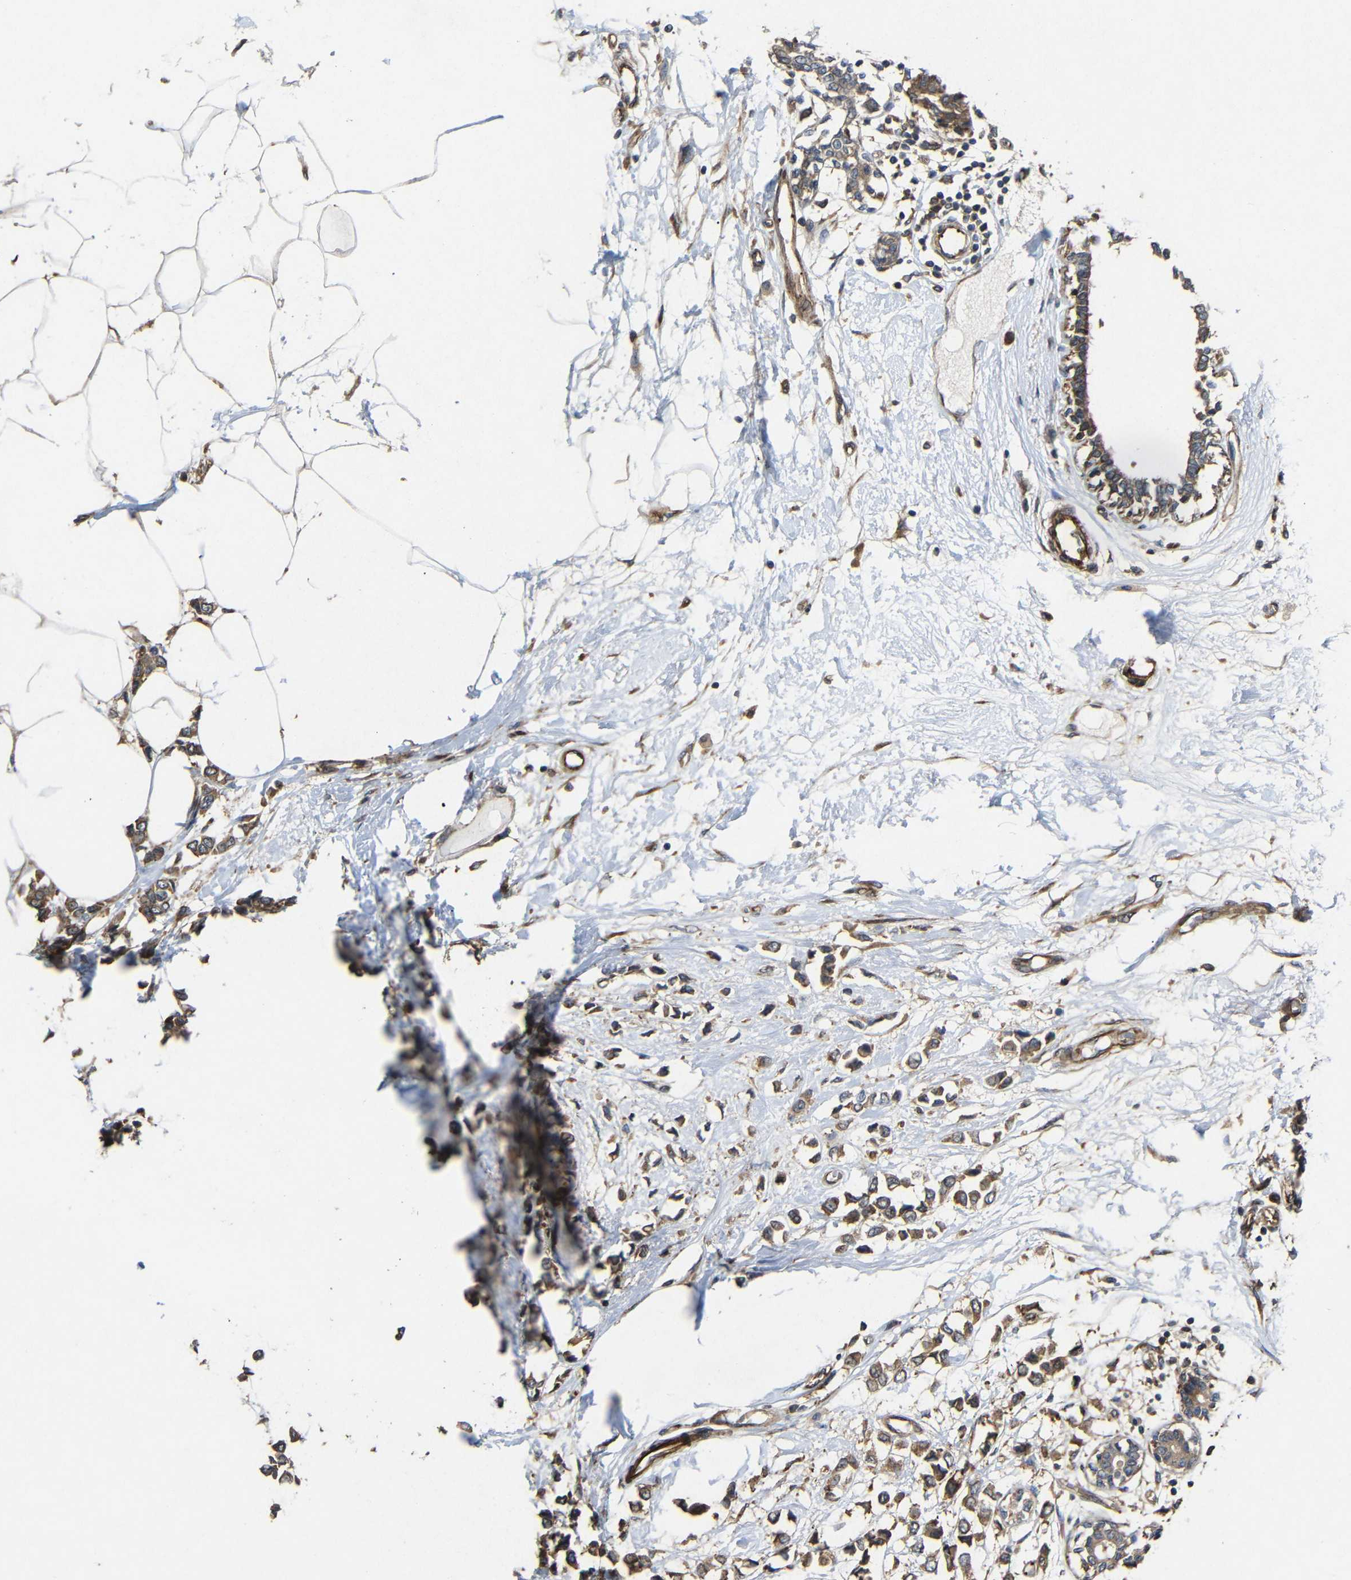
{"staining": {"intensity": "moderate", "quantity": ">75%", "location": "cytoplasmic/membranous"}, "tissue": "breast cancer", "cell_type": "Tumor cells", "image_type": "cancer", "snomed": [{"axis": "morphology", "description": "Lobular carcinoma"}, {"axis": "topography", "description": "Breast"}], "caption": "Breast cancer stained with a brown dye exhibits moderate cytoplasmic/membranous positive positivity in approximately >75% of tumor cells.", "gene": "EIF2S1", "patient": {"sex": "female", "age": 51}}